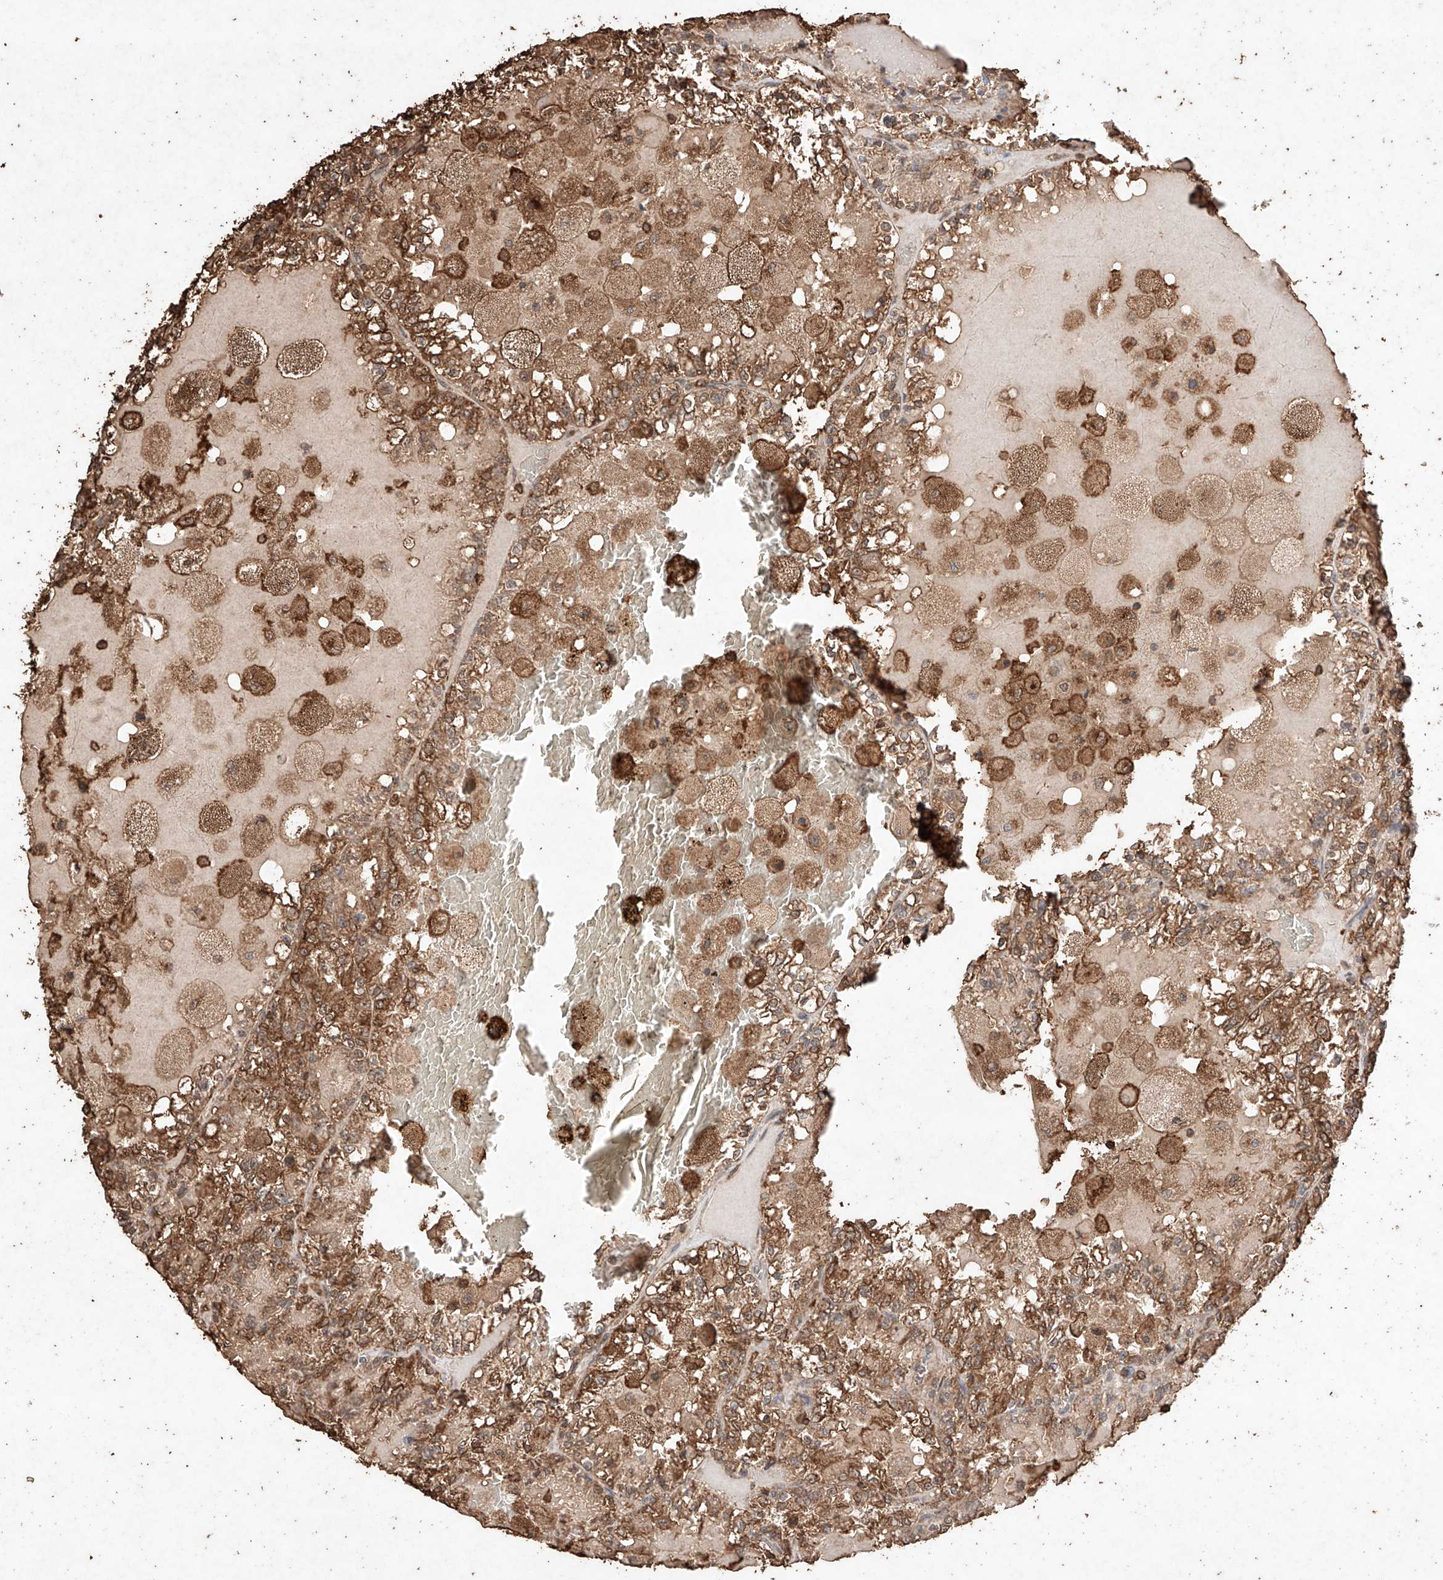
{"staining": {"intensity": "moderate", "quantity": ">75%", "location": "cytoplasmic/membranous"}, "tissue": "renal cancer", "cell_type": "Tumor cells", "image_type": "cancer", "snomed": [{"axis": "morphology", "description": "Adenocarcinoma, NOS"}, {"axis": "topography", "description": "Kidney"}], "caption": "Renal adenocarcinoma stained with a protein marker shows moderate staining in tumor cells.", "gene": "M6PR", "patient": {"sex": "female", "age": 56}}